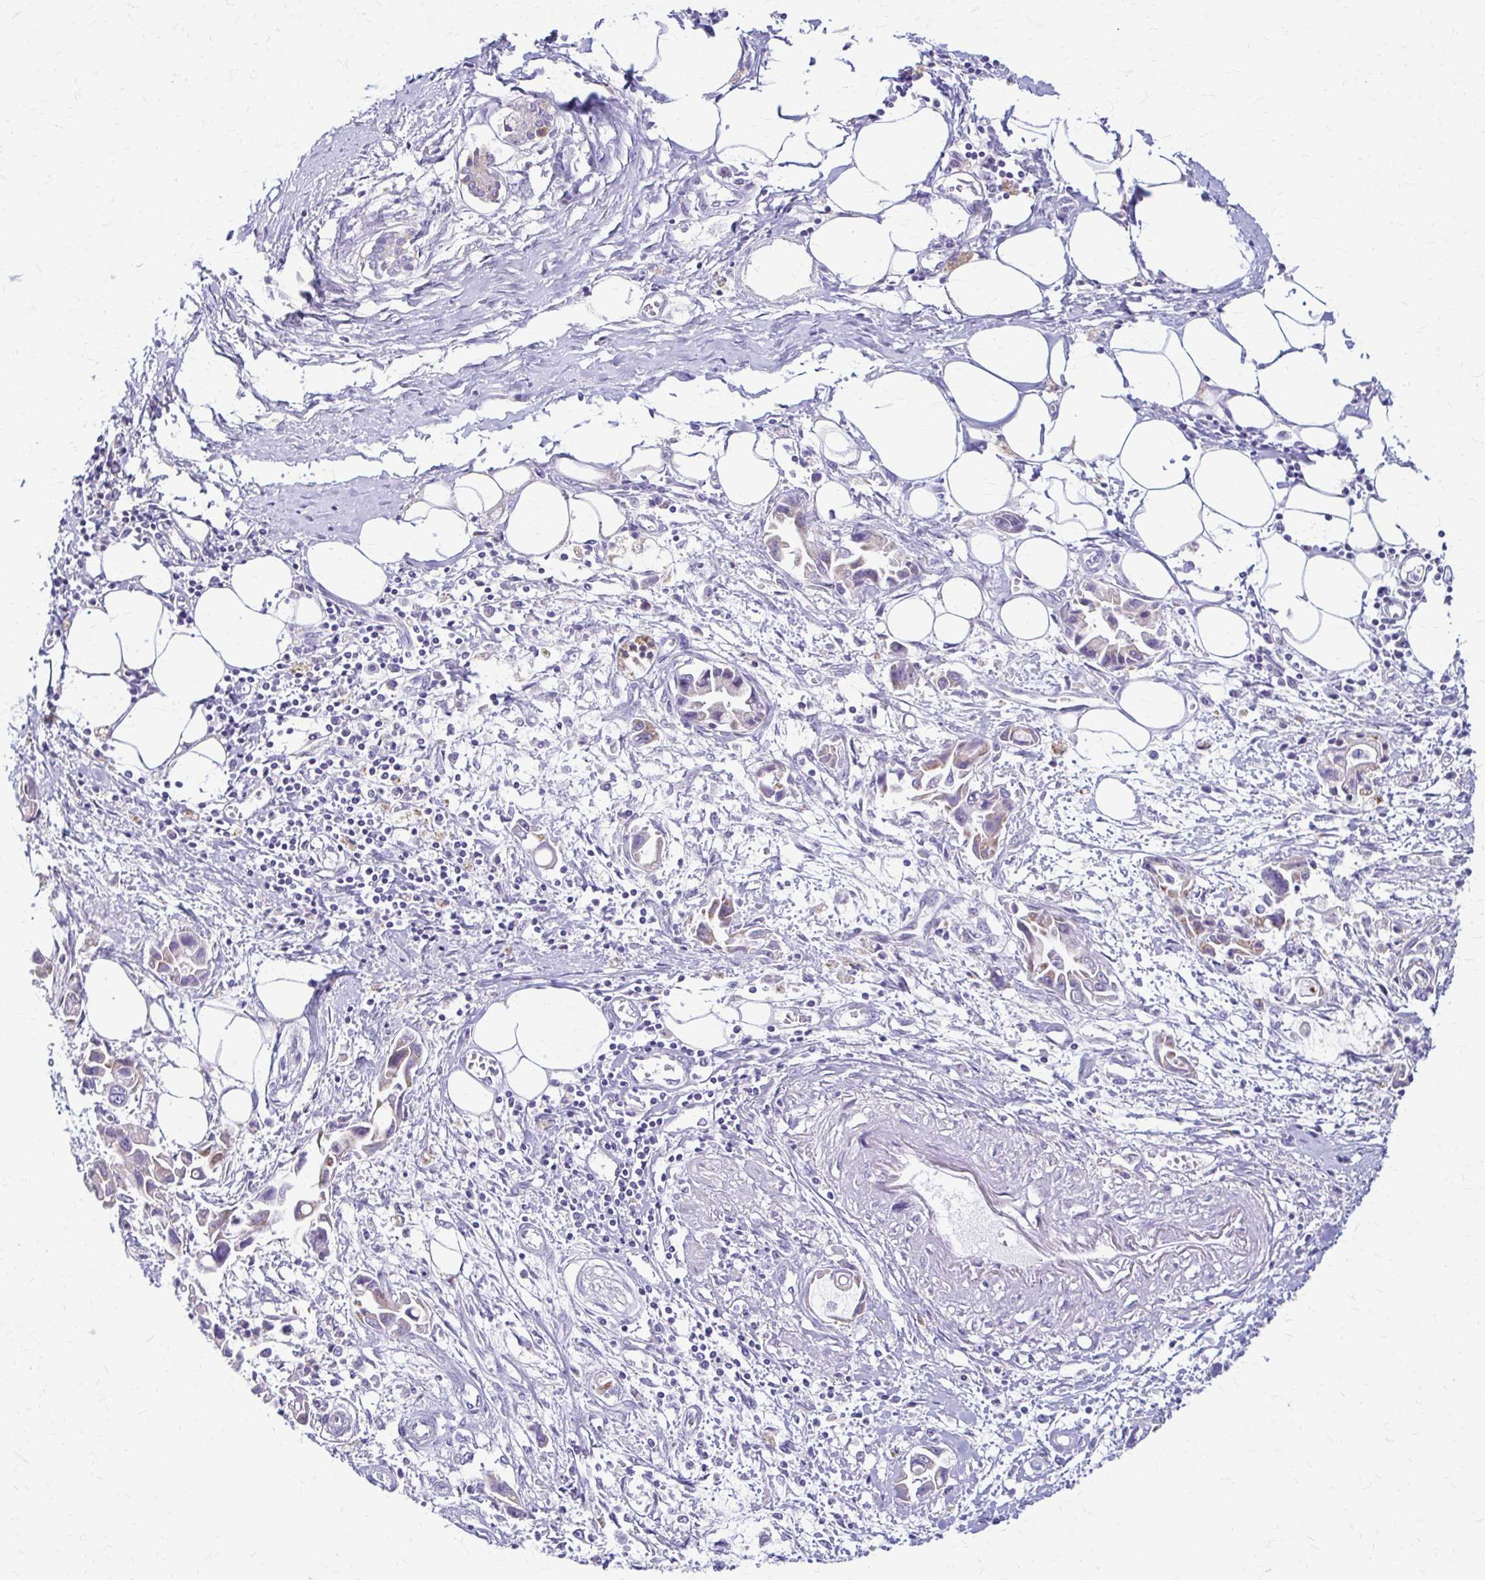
{"staining": {"intensity": "weak", "quantity": "<25%", "location": "cytoplasmic/membranous"}, "tissue": "pancreatic cancer", "cell_type": "Tumor cells", "image_type": "cancer", "snomed": [{"axis": "morphology", "description": "Adenocarcinoma, NOS"}, {"axis": "topography", "description": "Pancreas"}], "caption": "High magnification brightfield microscopy of adenocarcinoma (pancreatic) stained with DAB (3,3'-diaminobenzidine) (brown) and counterstained with hematoxylin (blue): tumor cells show no significant expression.", "gene": "SAMD13", "patient": {"sex": "male", "age": 84}}